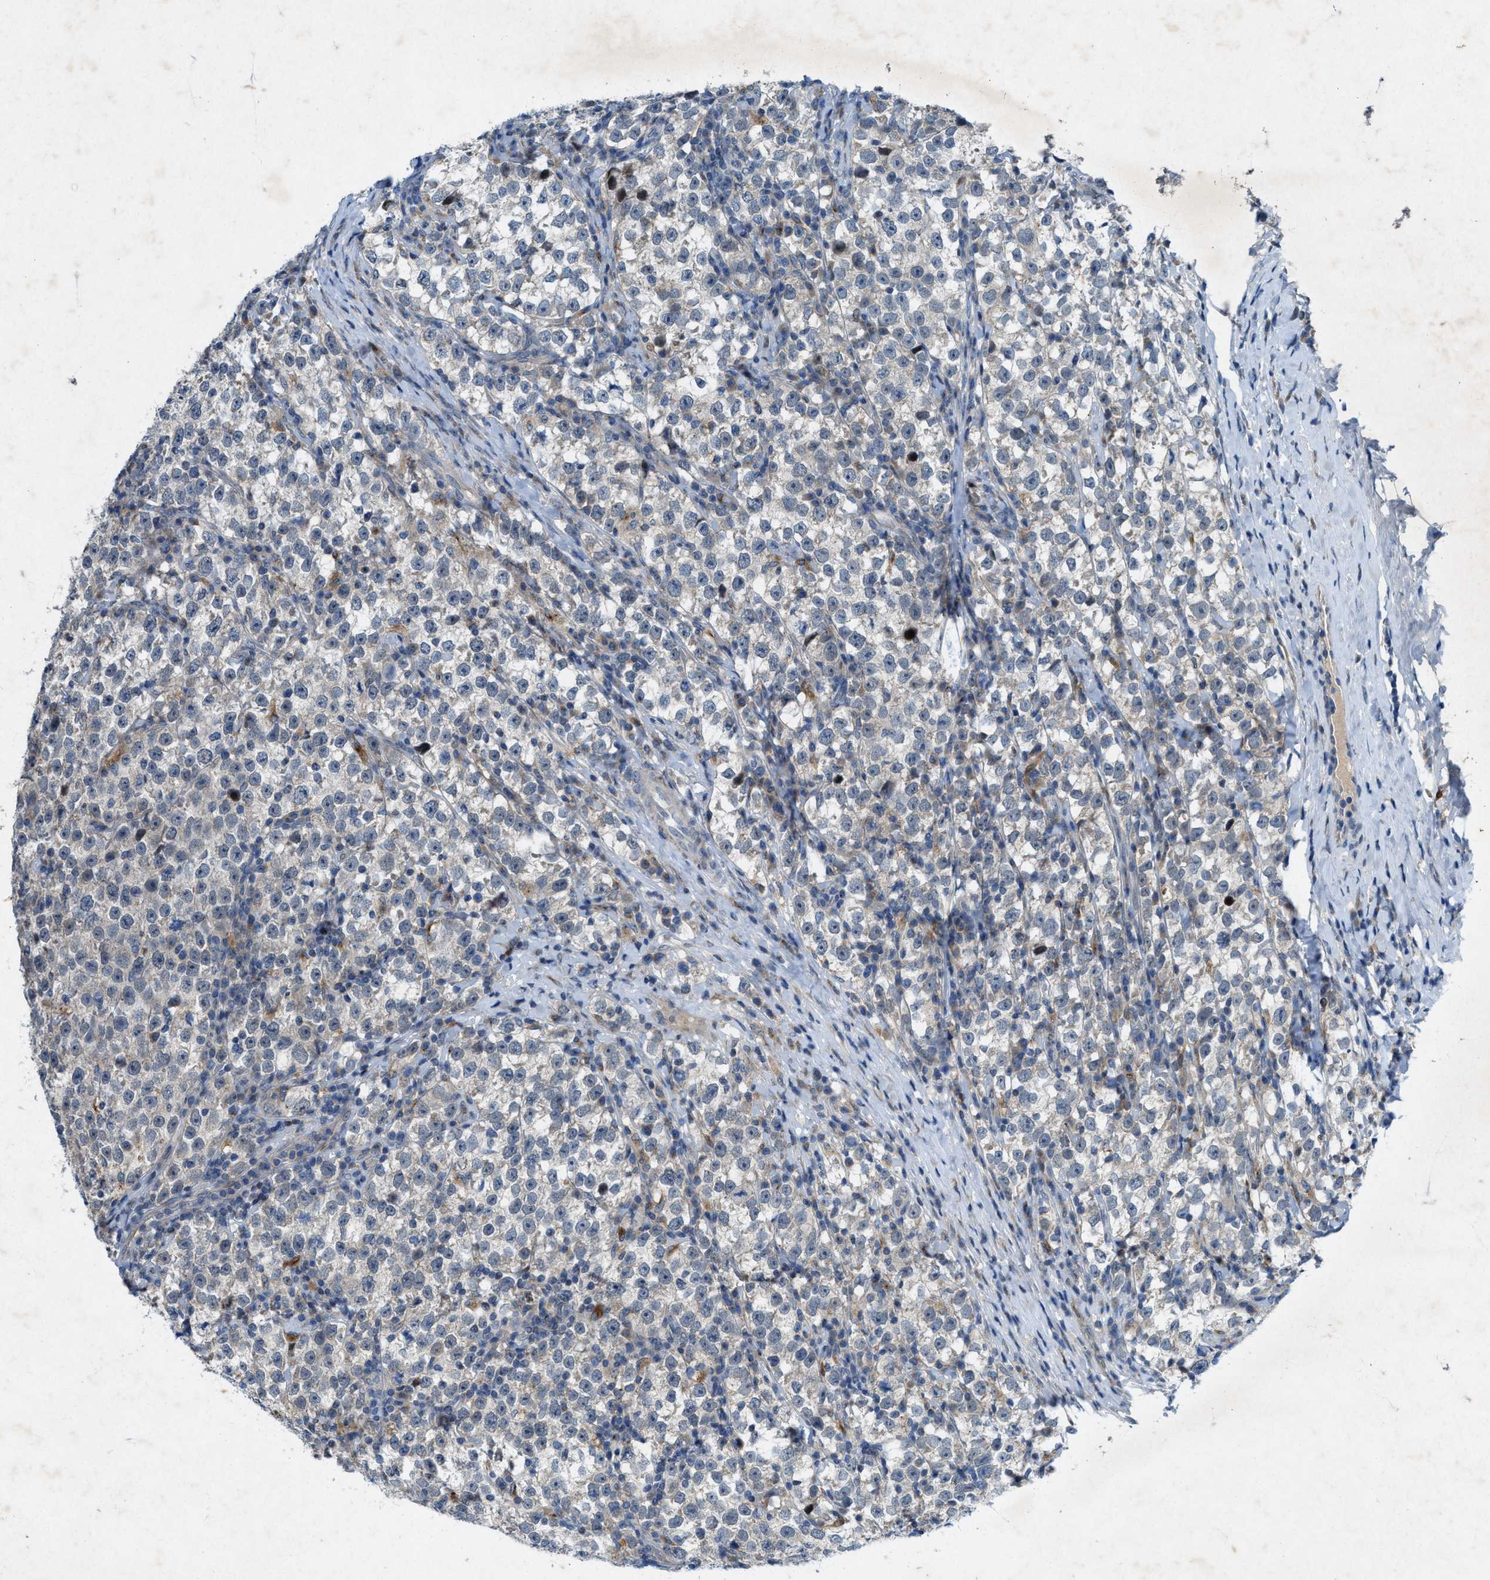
{"staining": {"intensity": "negative", "quantity": "none", "location": "none"}, "tissue": "testis cancer", "cell_type": "Tumor cells", "image_type": "cancer", "snomed": [{"axis": "morphology", "description": "Normal tissue, NOS"}, {"axis": "morphology", "description": "Seminoma, NOS"}, {"axis": "topography", "description": "Testis"}], "caption": "Testis cancer stained for a protein using IHC shows no staining tumor cells.", "gene": "URGCP", "patient": {"sex": "male", "age": 43}}